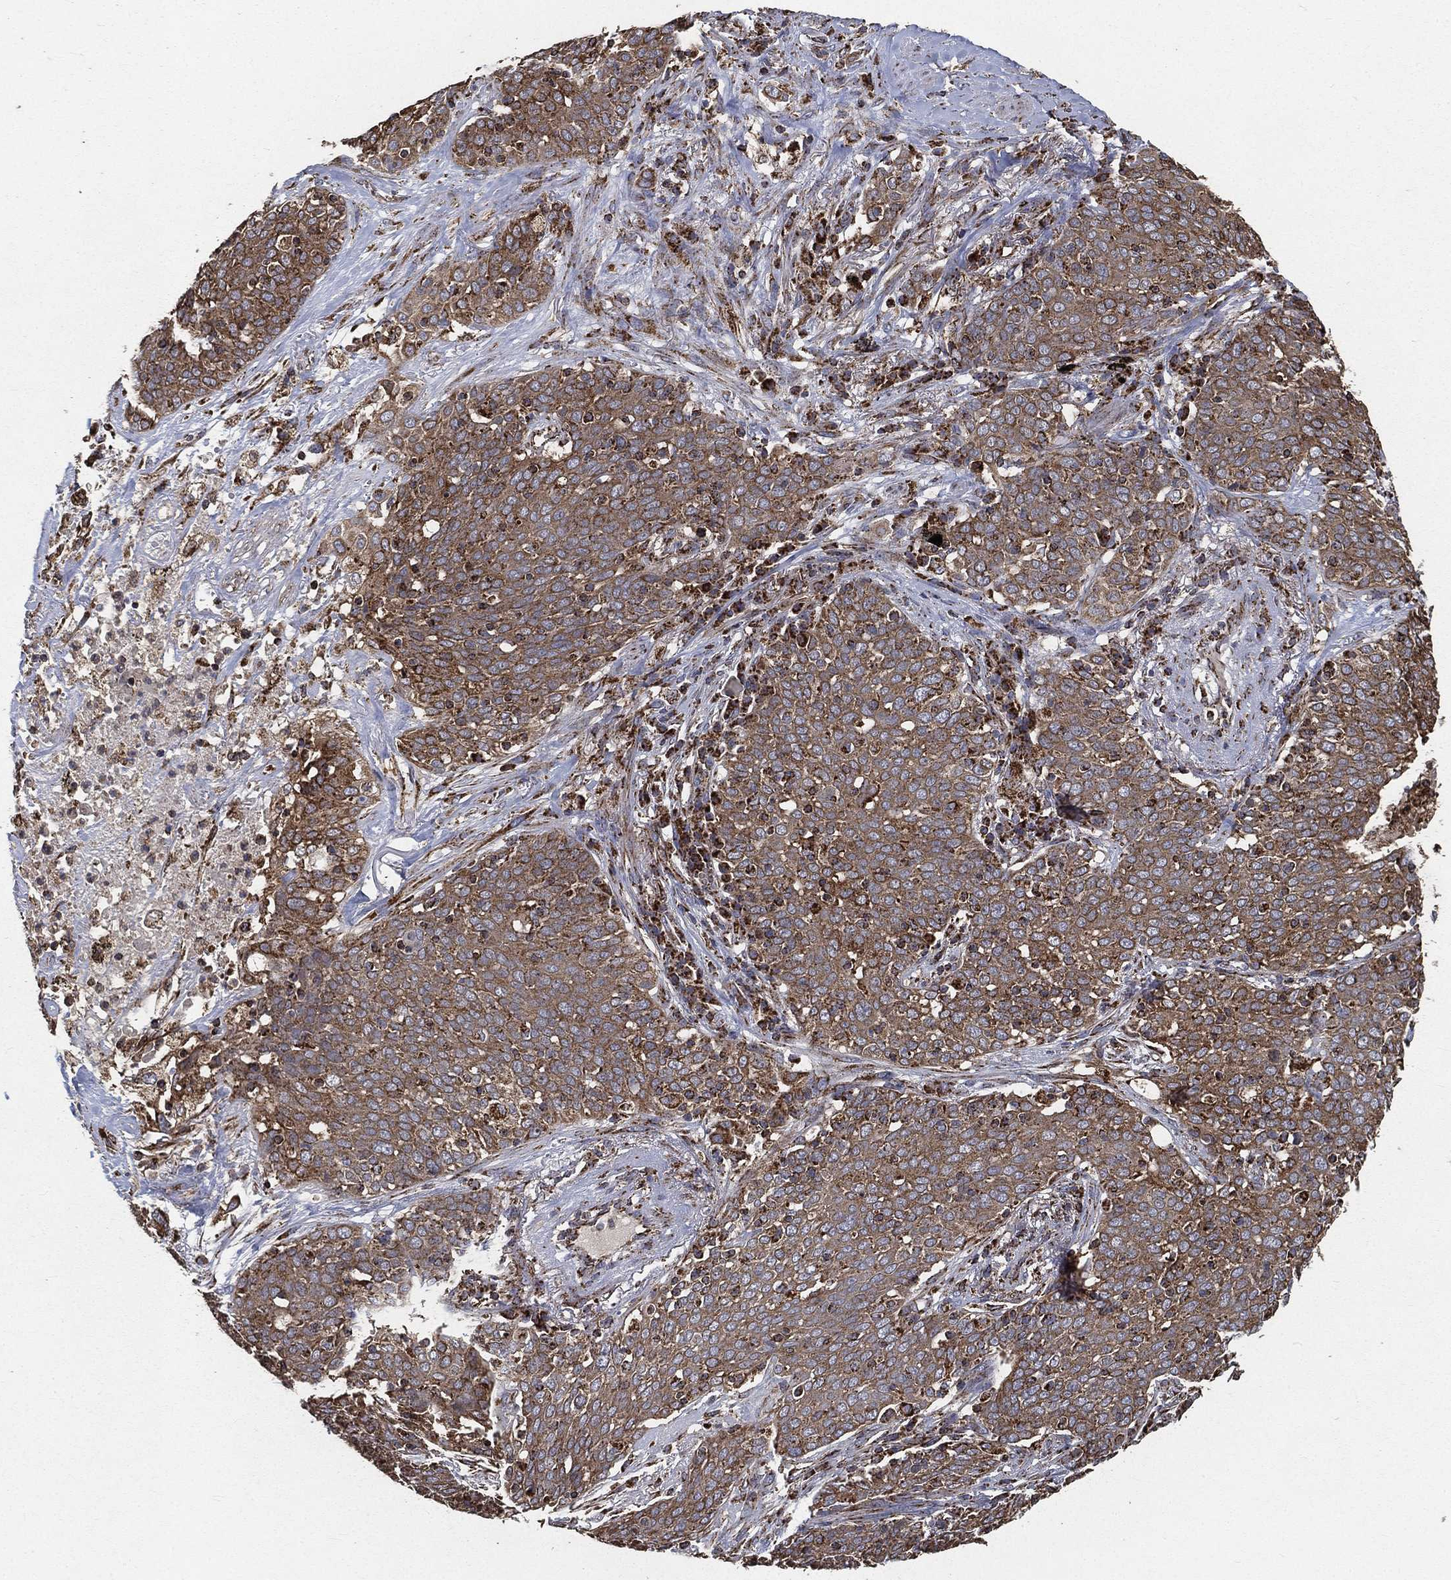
{"staining": {"intensity": "moderate", "quantity": ">75%", "location": "cytoplasmic/membranous"}, "tissue": "lung cancer", "cell_type": "Tumor cells", "image_type": "cancer", "snomed": [{"axis": "morphology", "description": "Squamous cell carcinoma, NOS"}, {"axis": "topography", "description": "Lung"}], "caption": "This histopathology image shows immunohistochemistry staining of lung cancer (squamous cell carcinoma), with medium moderate cytoplasmic/membranous positivity in about >75% of tumor cells.", "gene": "SLC38A7", "patient": {"sex": "male", "age": 82}}